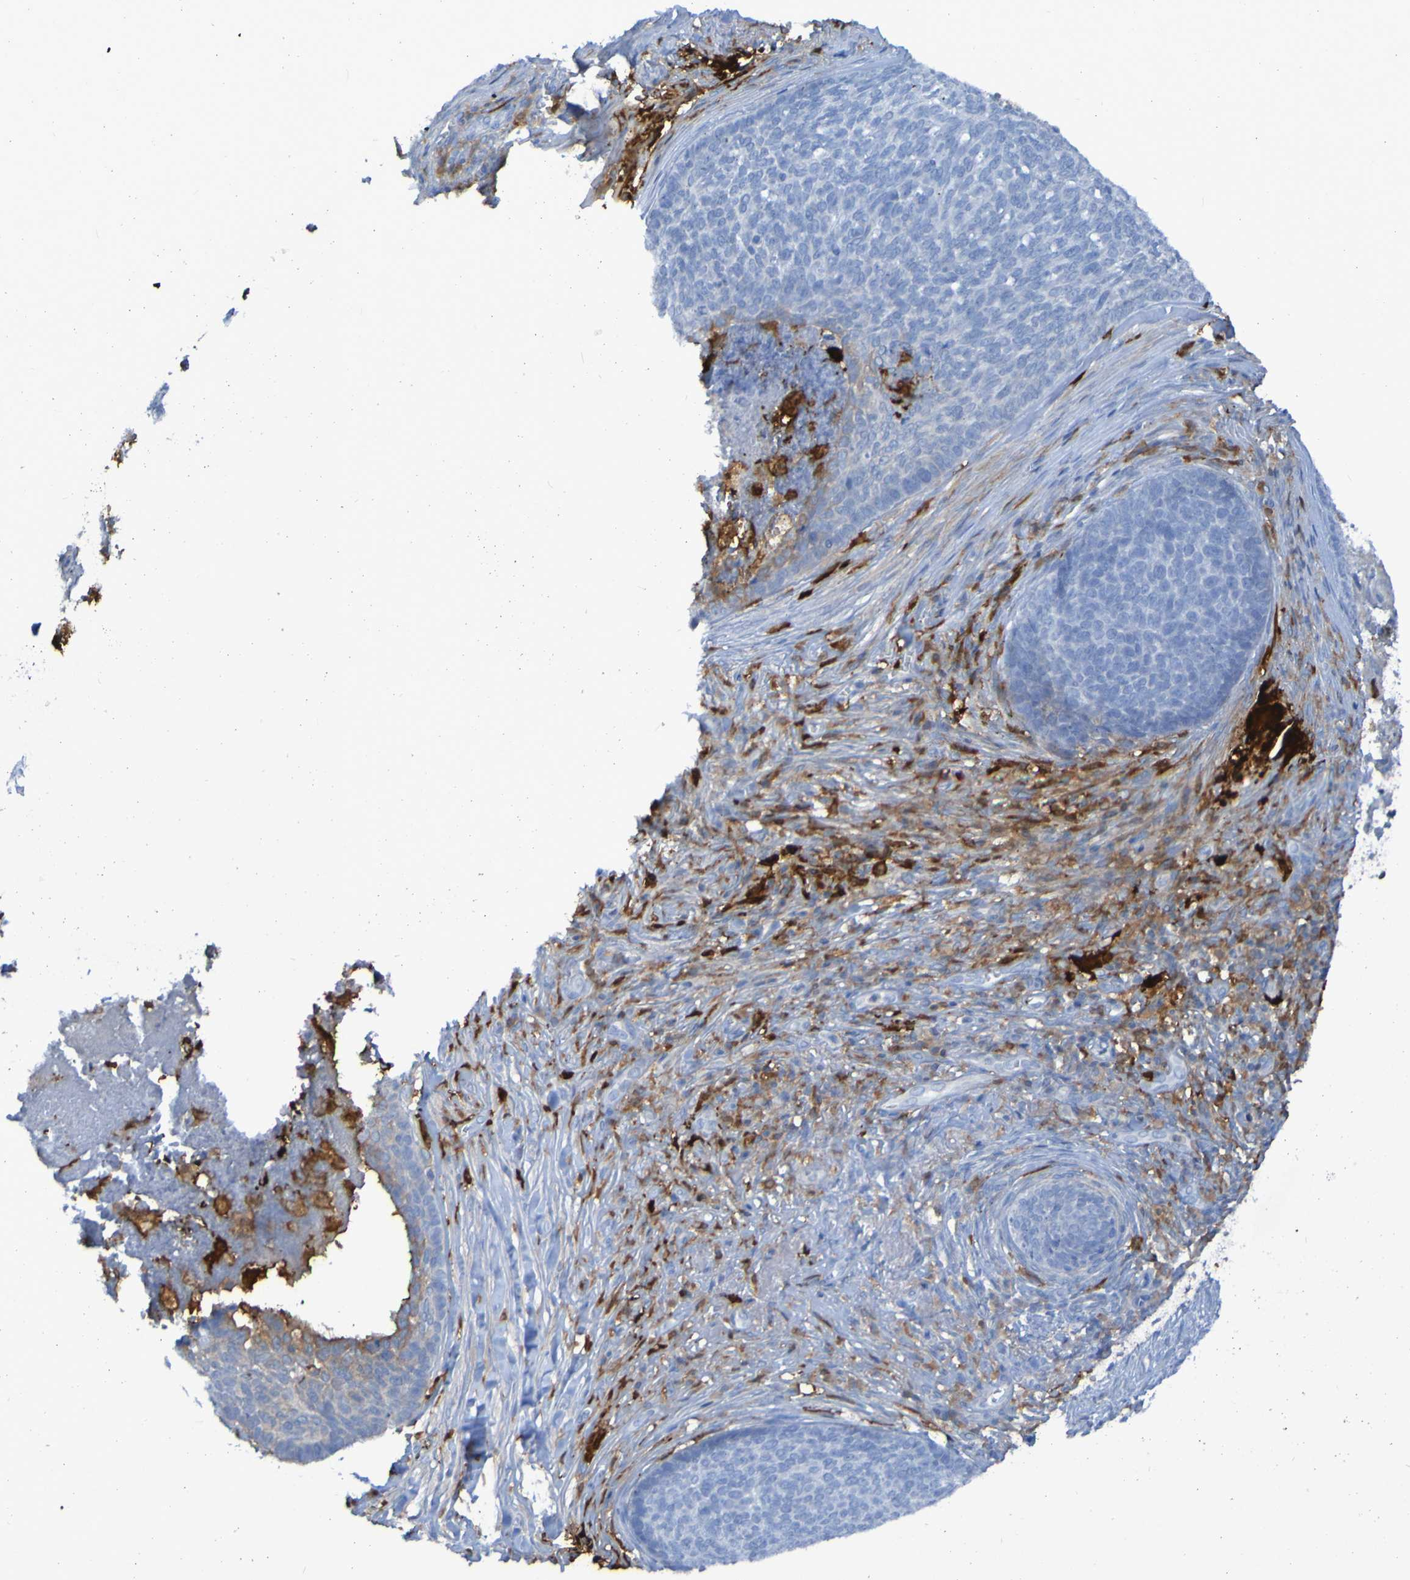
{"staining": {"intensity": "negative", "quantity": "none", "location": "none"}, "tissue": "skin cancer", "cell_type": "Tumor cells", "image_type": "cancer", "snomed": [{"axis": "morphology", "description": "Basal cell carcinoma"}, {"axis": "topography", "description": "Skin"}], "caption": "Immunohistochemistry (IHC) micrograph of neoplastic tissue: skin cancer (basal cell carcinoma) stained with DAB (3,3'-diaminobenzidine) displays no significant protein staining in tumor cells.", "gene": "MPPE1", "patient": {"sex": "male", "age": 84}}